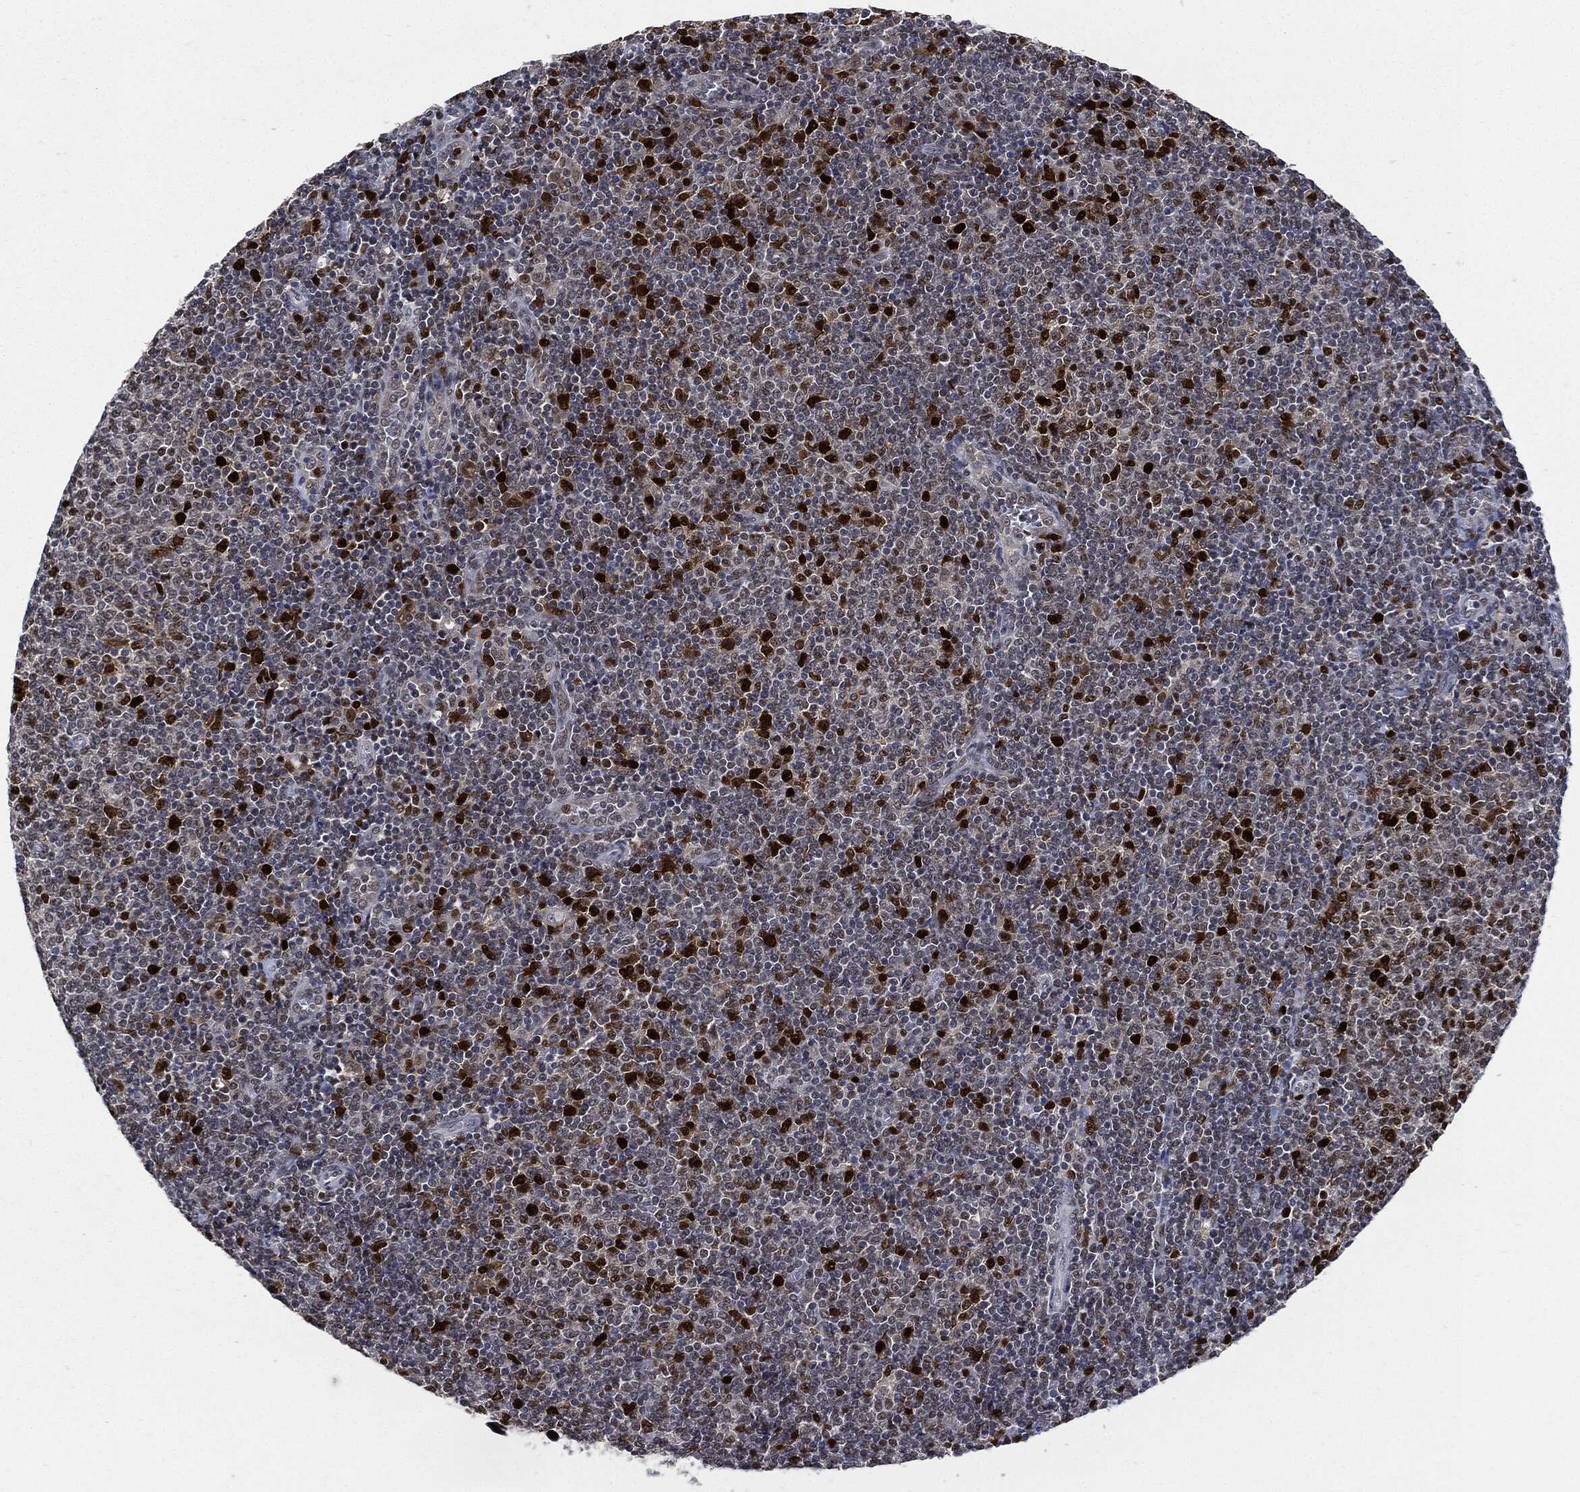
{"staining": {"intensity": "strong", "quantity": "<25%", "location": "nuclear"}, "tissue": "lymphoma", "cell_type": "Tumor cells", "image_type": "cancer", "snomed": [{"axis": "morphology", "description": "Malignant lymphoma, non-Hodgkin's type, Low grade"}, {"axis": "topography", "description": "Lymph node"}], "caption": "Protein positivity by immunohistochemistry (IHC) demonstrates strong nuclear staining in approximately <25% of tumor cells in low-grade malignant lymphoma, non-Hodgkin's type.", "gene": "PCNA", "patient": {"sex": "male", "age": 52}}